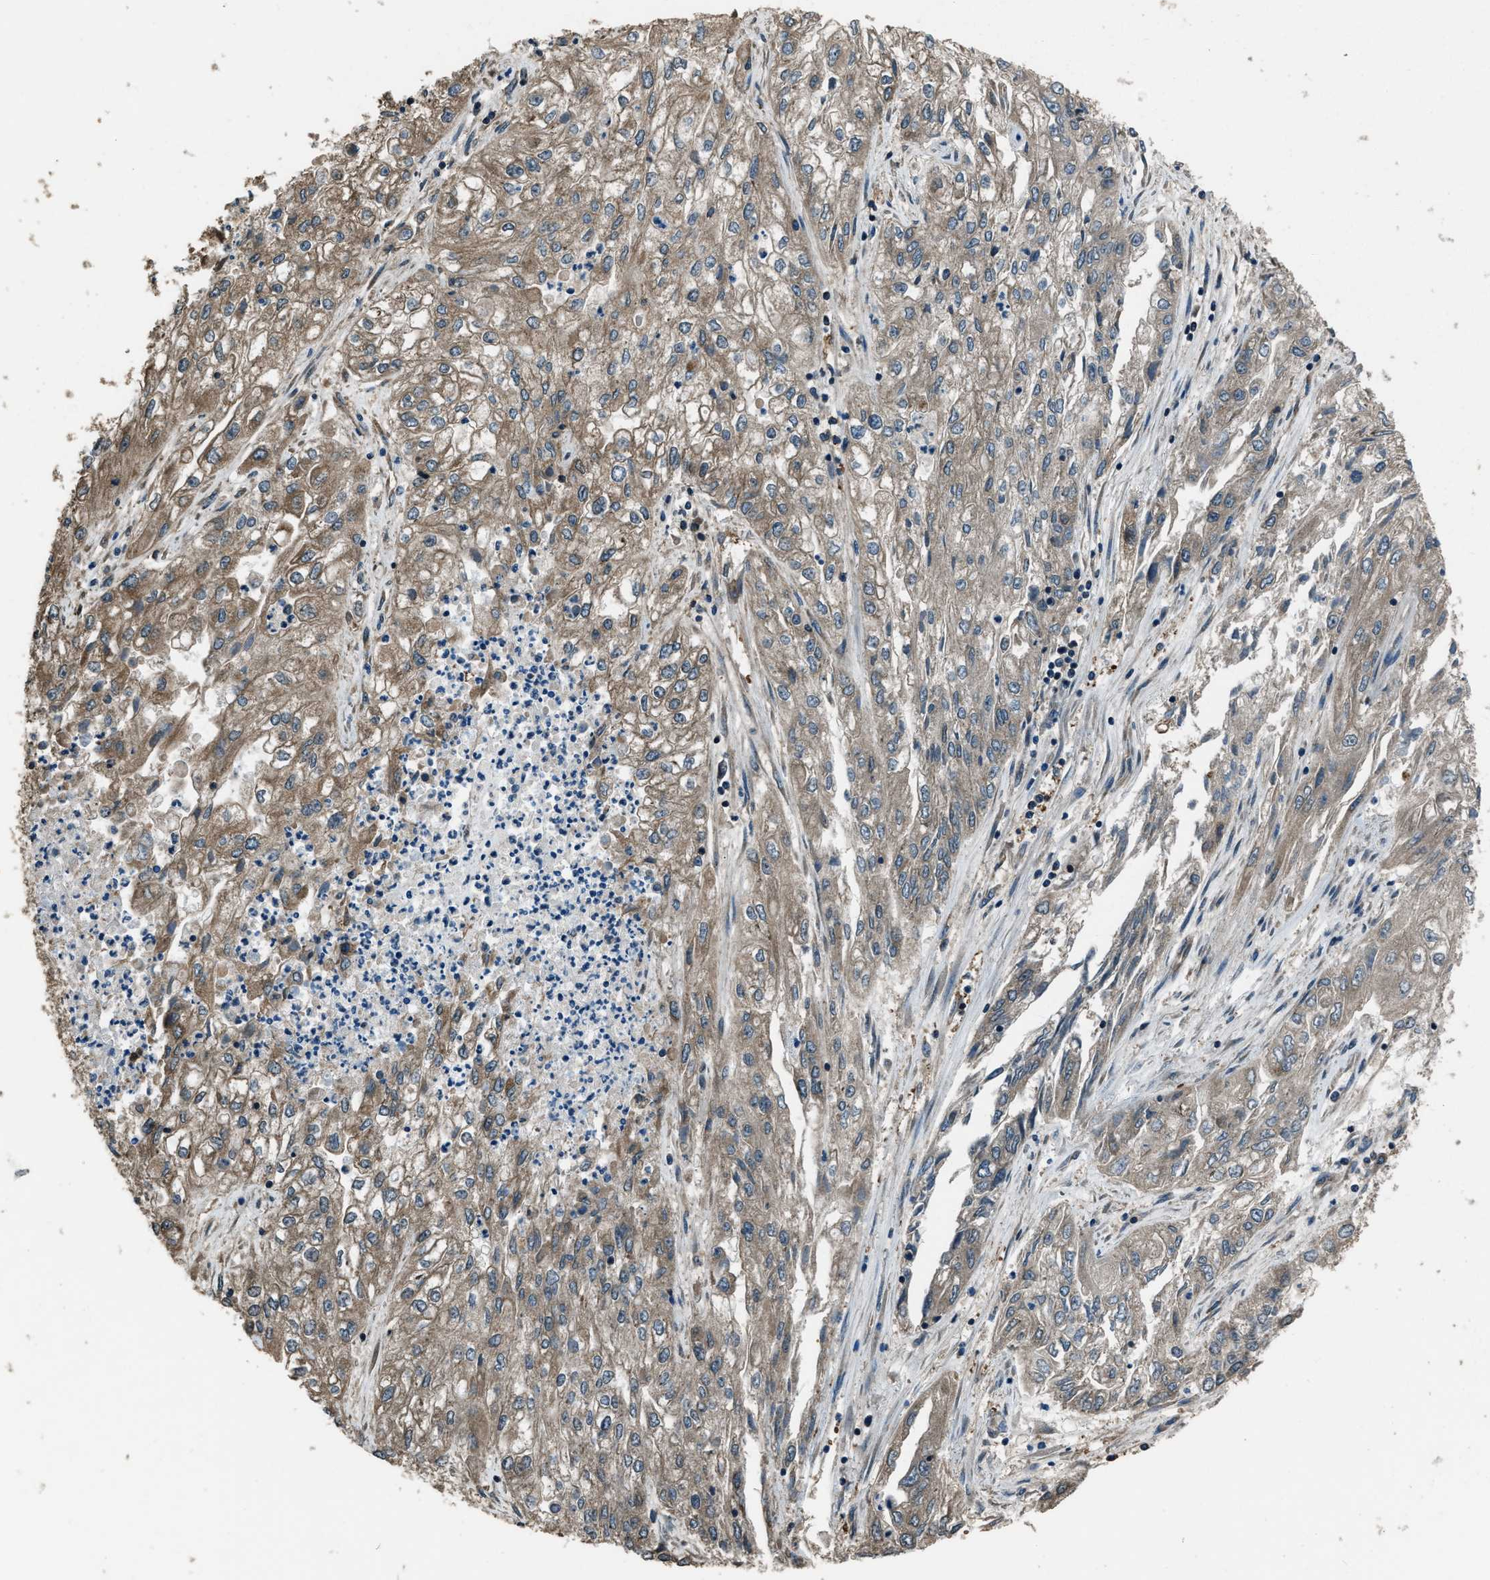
{"staining": {"intensity": "moderate", "quantity": ">75%", "location": "cytoplasmic/membranous"}, "tissue": "endometrial cancer", "cell_type": "Tumor cells", "image_type": "cancer", "snomed": [{"axis": "morphology", "description": "Adenocarcinoma, NOS"}, {"axis": "topography", "description": "Endometrium"}], "caption": "Tumor cells reveal moderate cytoplasmic/membranous expression in approximately >75% of cells in adenocarcinoma (endometrial). Using DAB (3,3'-diaminobenzidine) (brown) and hematoxylin (blue) stains, captured at high magnification using brightfield microscopy.", "gene": "TRIM4", "patient": {"sex": "female", "age": 49}}